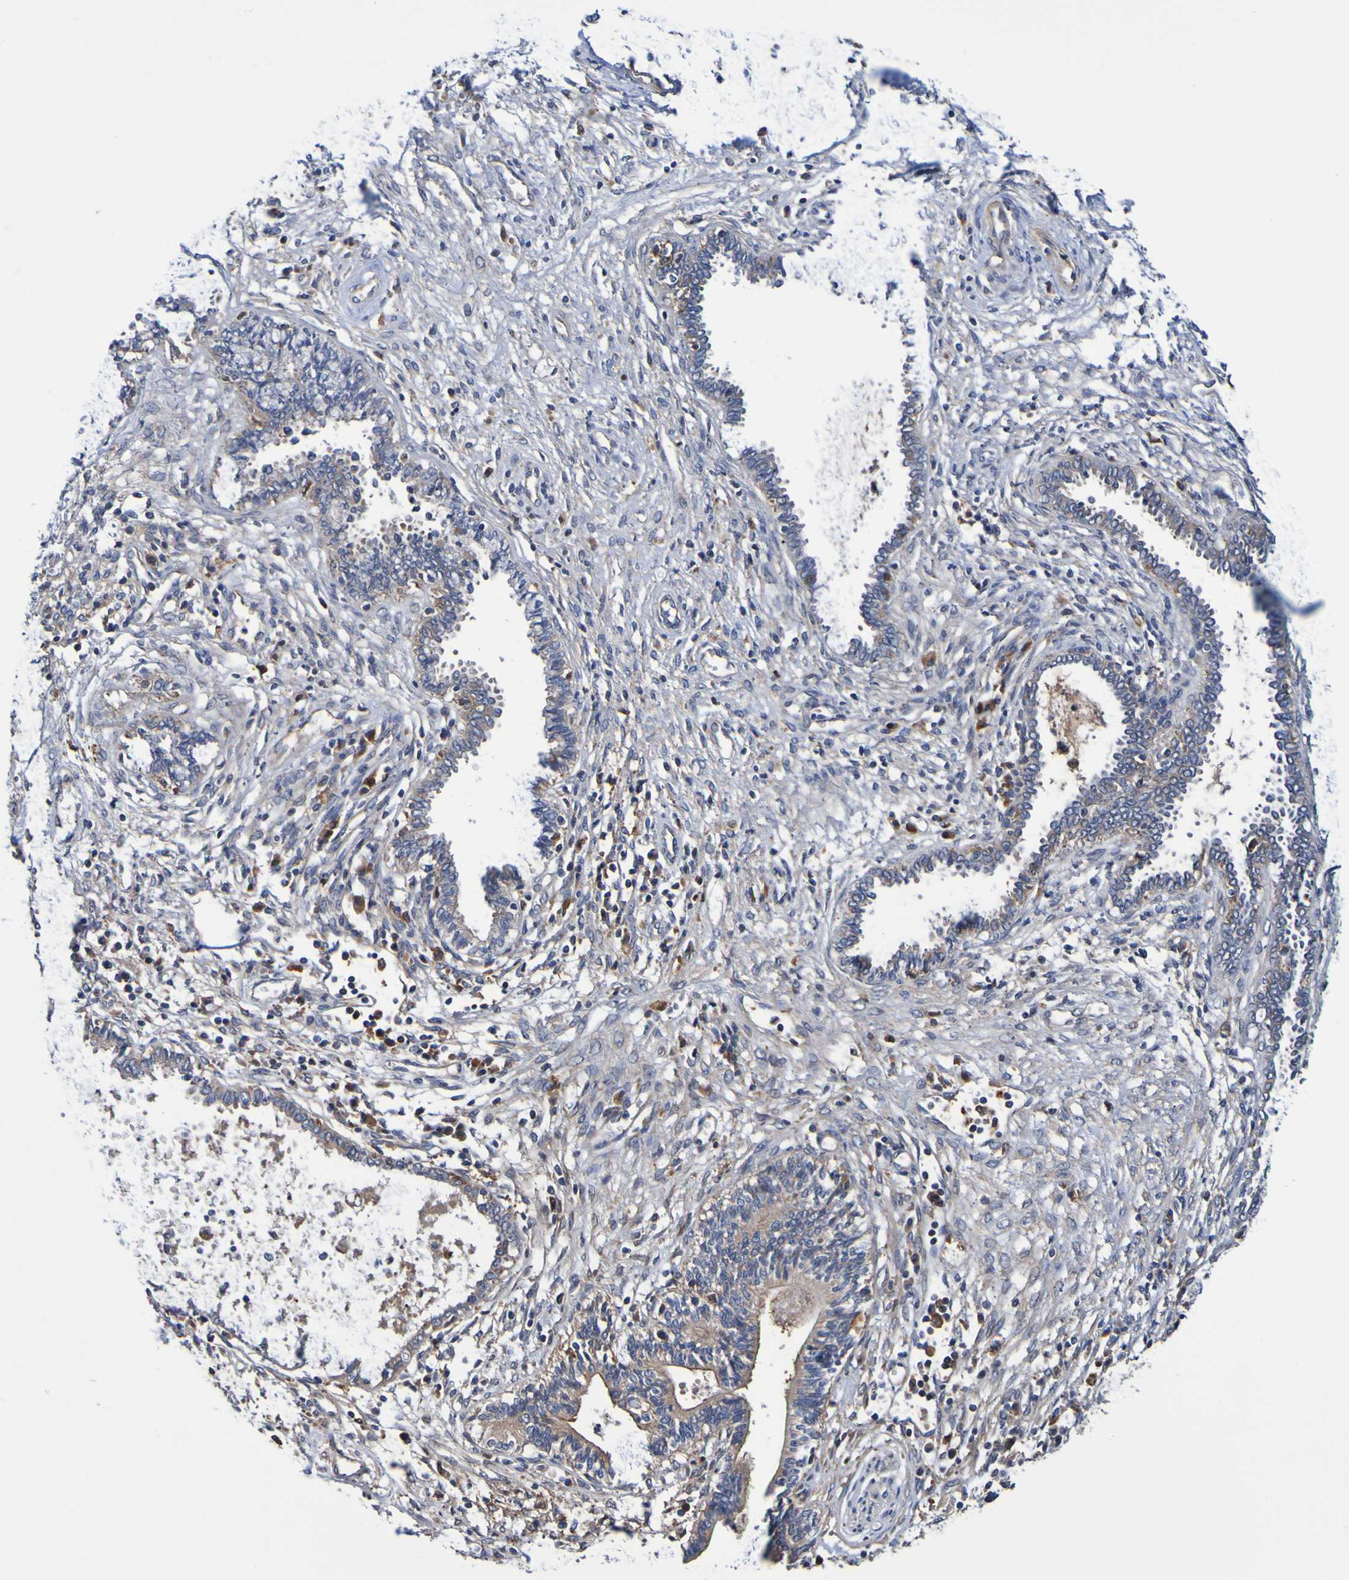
{"staining": {"intensity": "weak", "quantity": ">75%", "location": "cytoplasmic/membranous"}, "tissue": "cervical cancer", "cell_type": "Tumor cells", "image_type": "cancer", "snomed": [{"axis": "morphology", "description": "Adenocarcinoma, NOS"}, {"axis": "topography", "description": "Cervix"}], "caption": "Protein staining exhibits weak cytoplasmic/membranous staining in about >75% of tumor cells in cervical cancer. The staining is performed using DAB brown chromogen to label protein expression. The nuclei are counter-stained blue using hematoxylin.", "gene": "METAP2", "patient": {"sex": "female", "age": 44}}